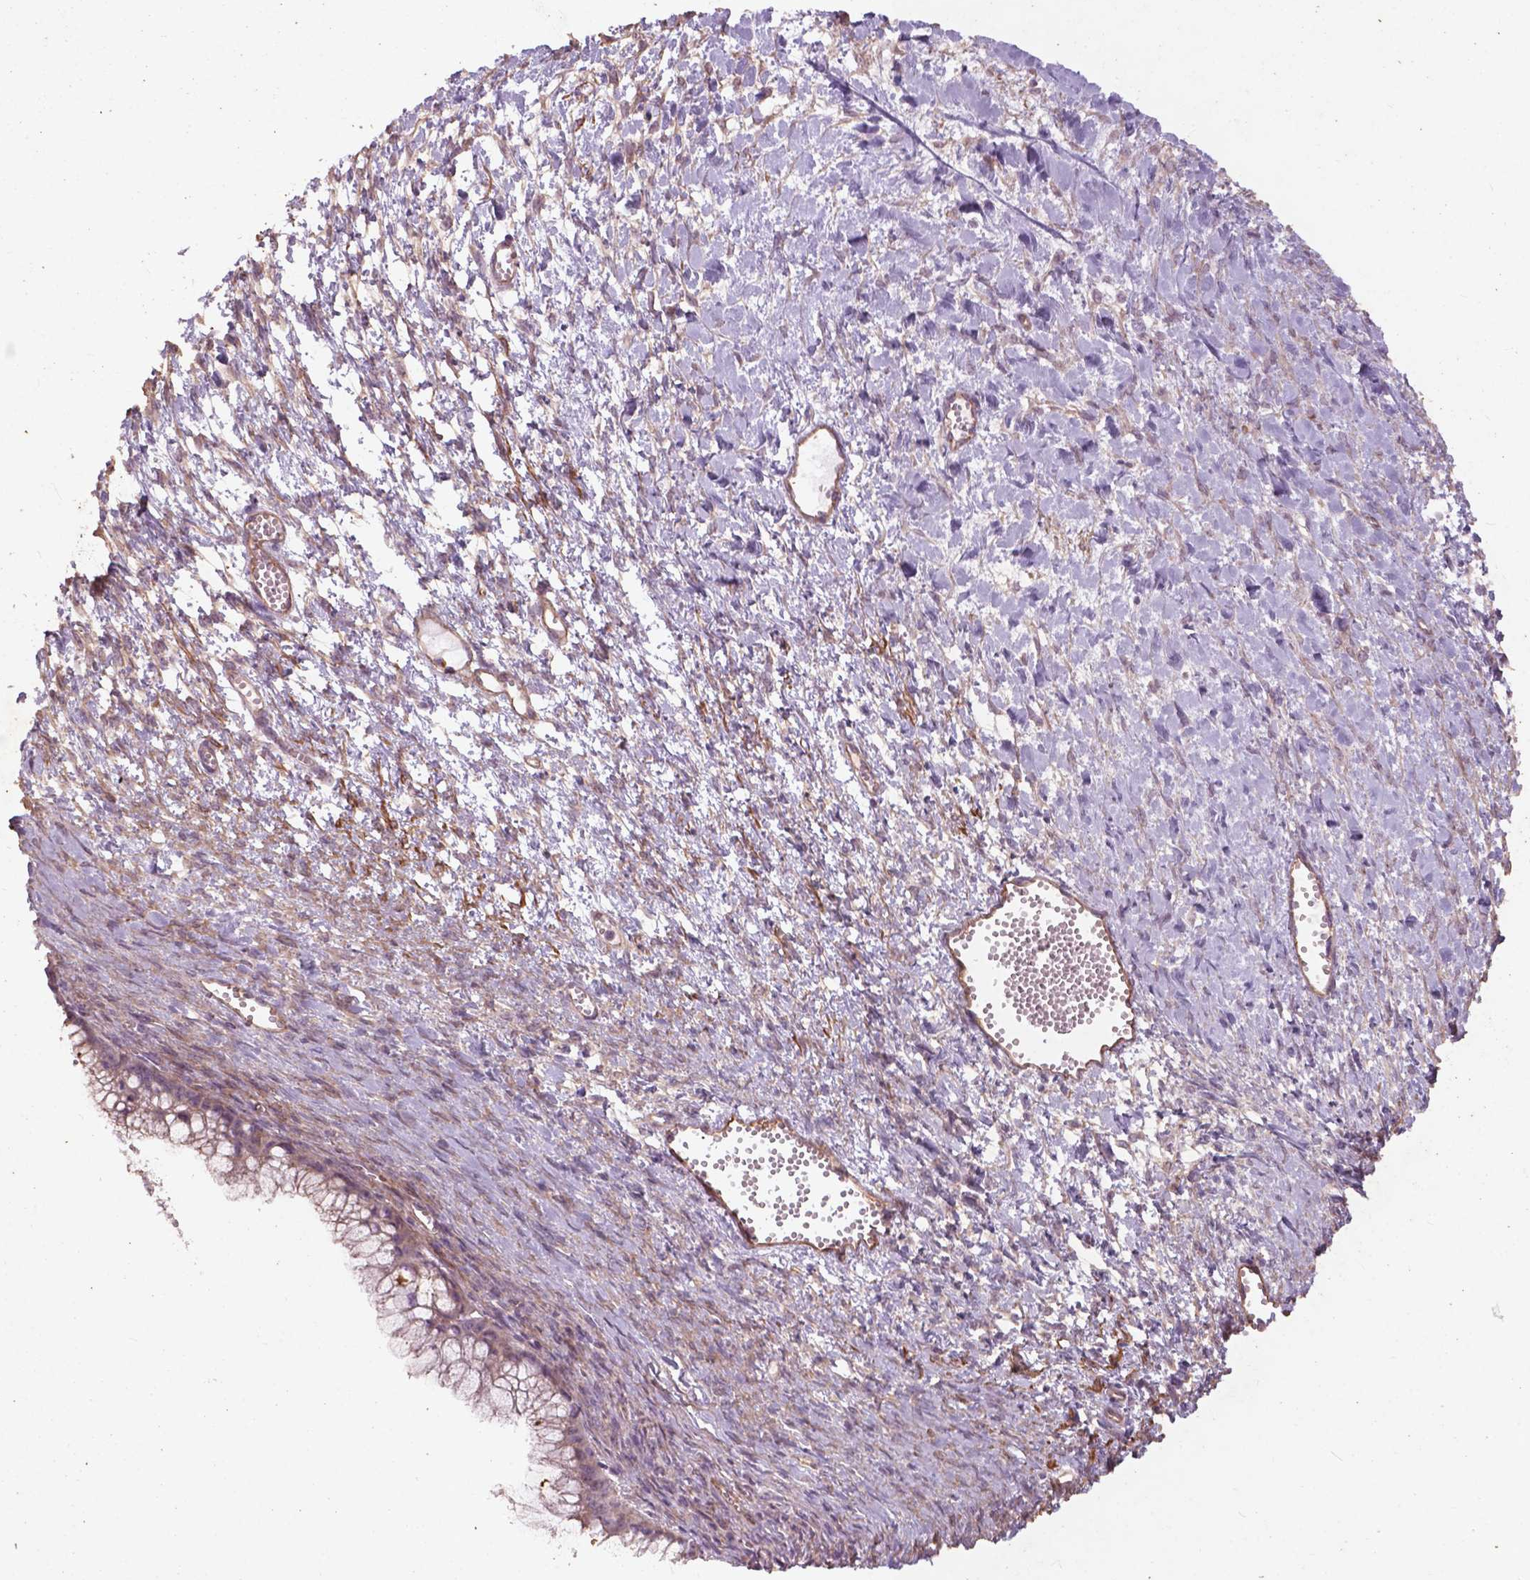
{"staining": {"intensity": "negative", "quantity": "none", "location": "none"}, "tissue": "ovarian cancer", "cell_type": "Tumor cells", "image_type": "cancer", "snomed": [{"axis": "morphology", "description": "Cystadenocarcinoma, mucinous, NOS"}, {"axis": "topography", "description": "Ovary"}], "caption": "Photomicrograph shows no significant protein positivity in tumor cells of ovarian cancer.", "gene": "RFPL4B", "patient": {"sex": "female", "age": 41}}